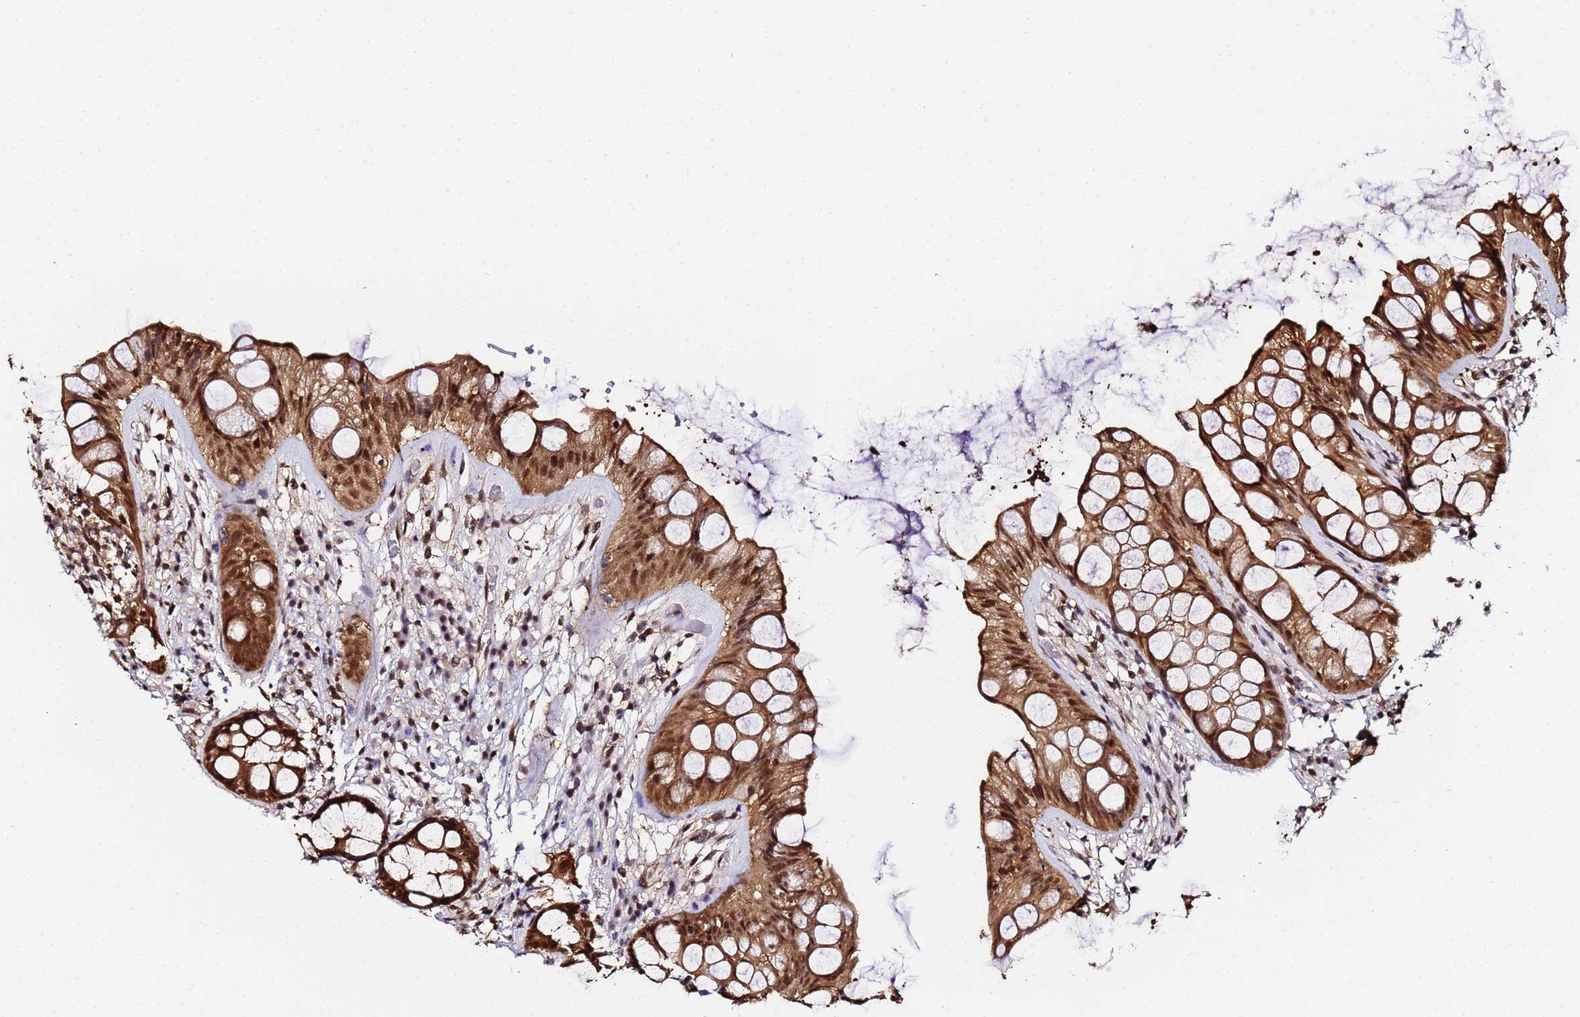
{"staining": {"intensity": "moderate", "quantity": ">75%", "location": "cytoplasmic/membranous,nuclear"}, "tissue": "rectum", "cell_type": "Glandular cells", "image_type": "normal", "snomed": [{"axis": "morphology", "description": "Normal tissue, NOS"}, {"axis": "topography", "description": "Rectum"}], "caption": "Immunohistochemical staining of normal rectum shows medium levels of moderate cytoplasmic/membranous,nuclear staining in about >75% of glandular cells. Immunohistochemistry stains the protein in brown and the nuclei are stained blue.", "gene": "PPP4C", "patient": {"sex": "male", "age": 74}}